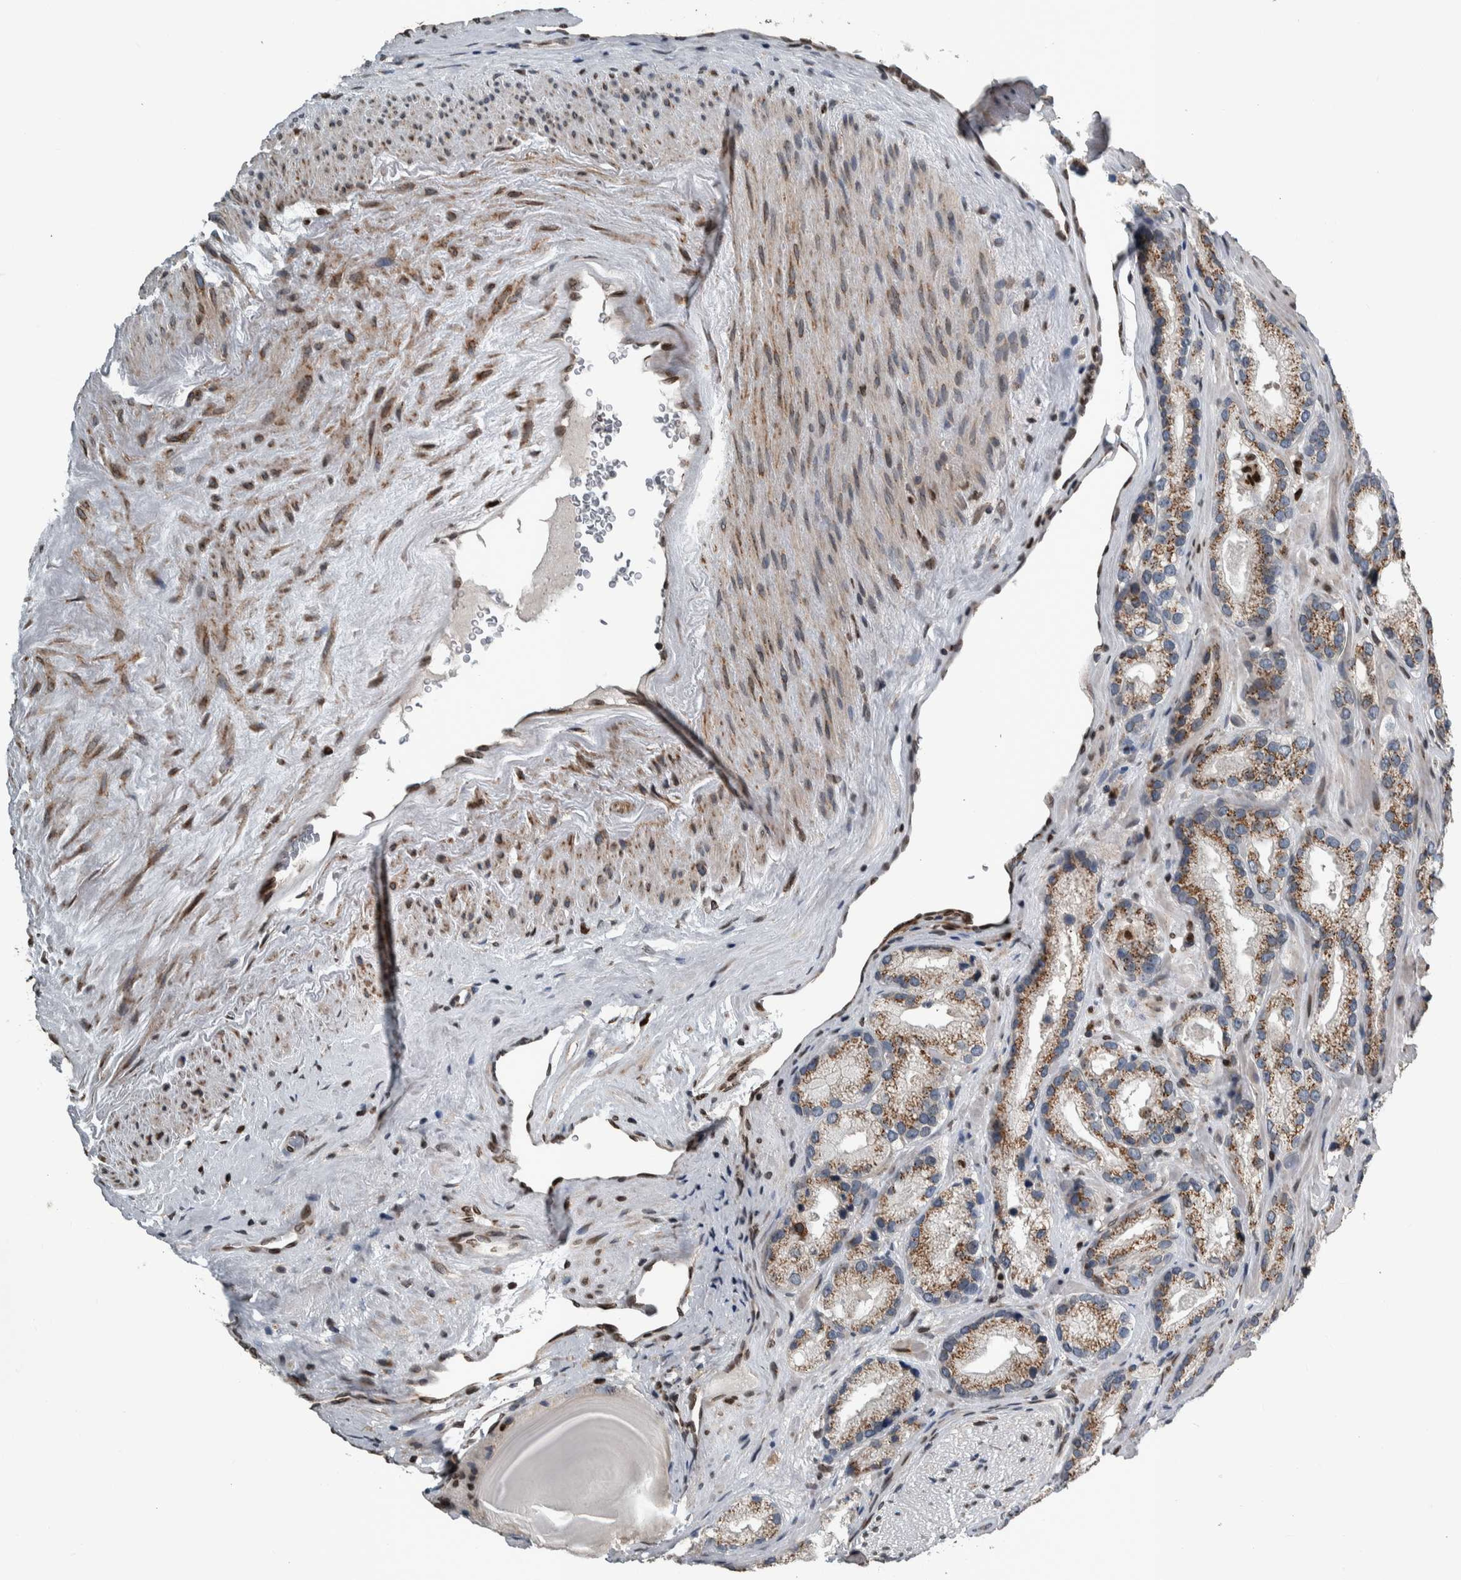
{"staining": {"intensity": "moderate", "quantity": ">75%", "location": "cytoplasmic/membranous"}, "tissue": "prostate cancer", "cell_type": "Tumor cells", "image_type": "cancer", "snomed": [{"axis": "morphology", "description": "Adenocarcinoma, High grade"}, {"axis": "topography", "description": "Prostate"}], "caption": "Tumor cells show medium levels of moderate cytoplasmic/membranous expression in about >75% of cells in prostate high-grade adenocarcinoma. (DAB = brown stain, brightfield microscopy at high magnification).", "gene": "FAM135B", "patient": {"sex": "male", "age": 63}}